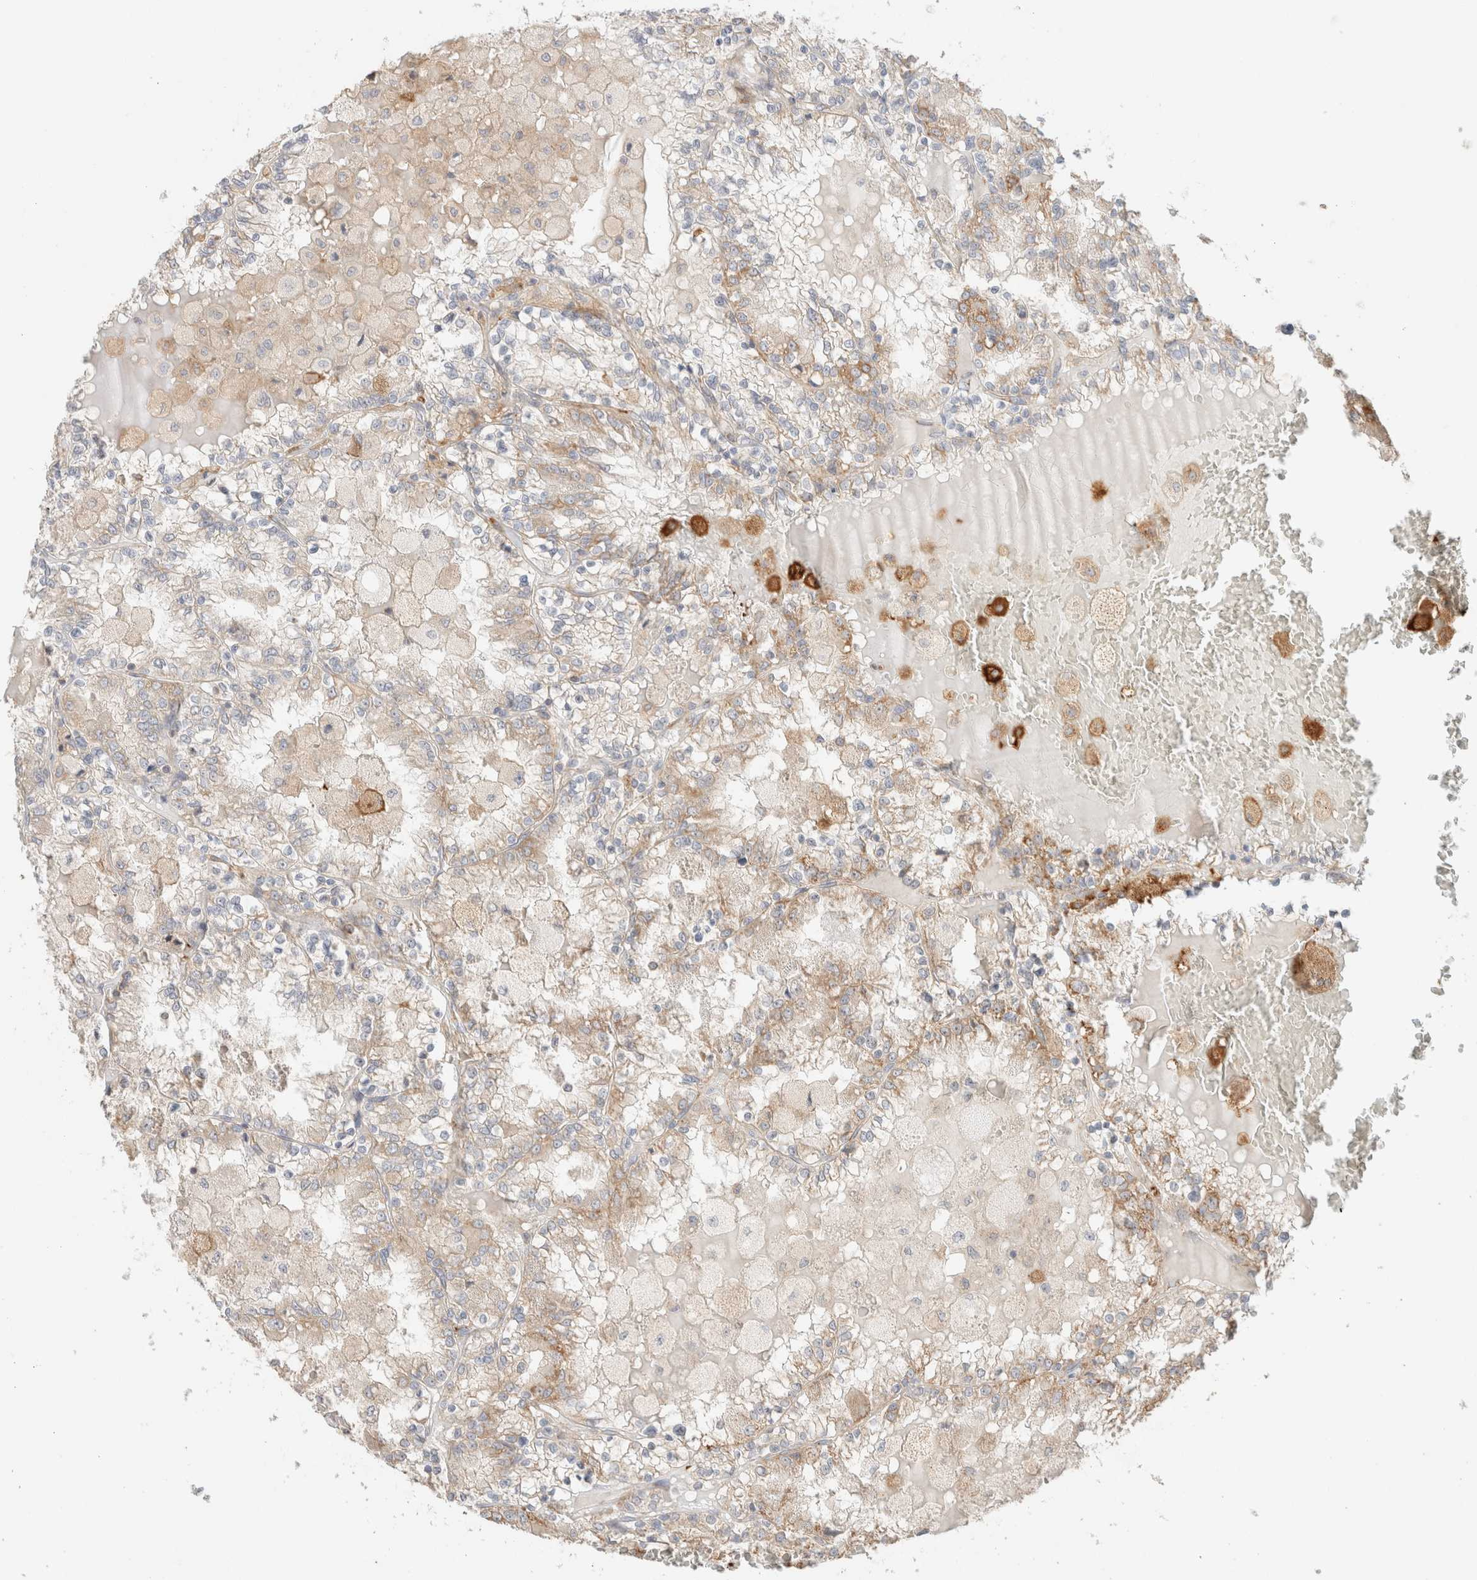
{"staining": {"intensity": "moderate", "quantity": "<25%", "location": "cytoplasmic/membranous"}, "tissue": "renal cancer", "cell_type": "Tumor cells", "image_type": "cancer", "snomed": [{"axis": "morphology", "description": "Adenocarcinoma, NOS"}, {"axis": "topography", "description": "Kidney"}], "caption": "Brown immunohistochemical staining in adenocarcinoma (renal) displays moderate cytoplasmic/membranous positivity in about <25% of tumor cells.", "gene": "MRM3", "patient": {"sex": "female", "age": 56}}